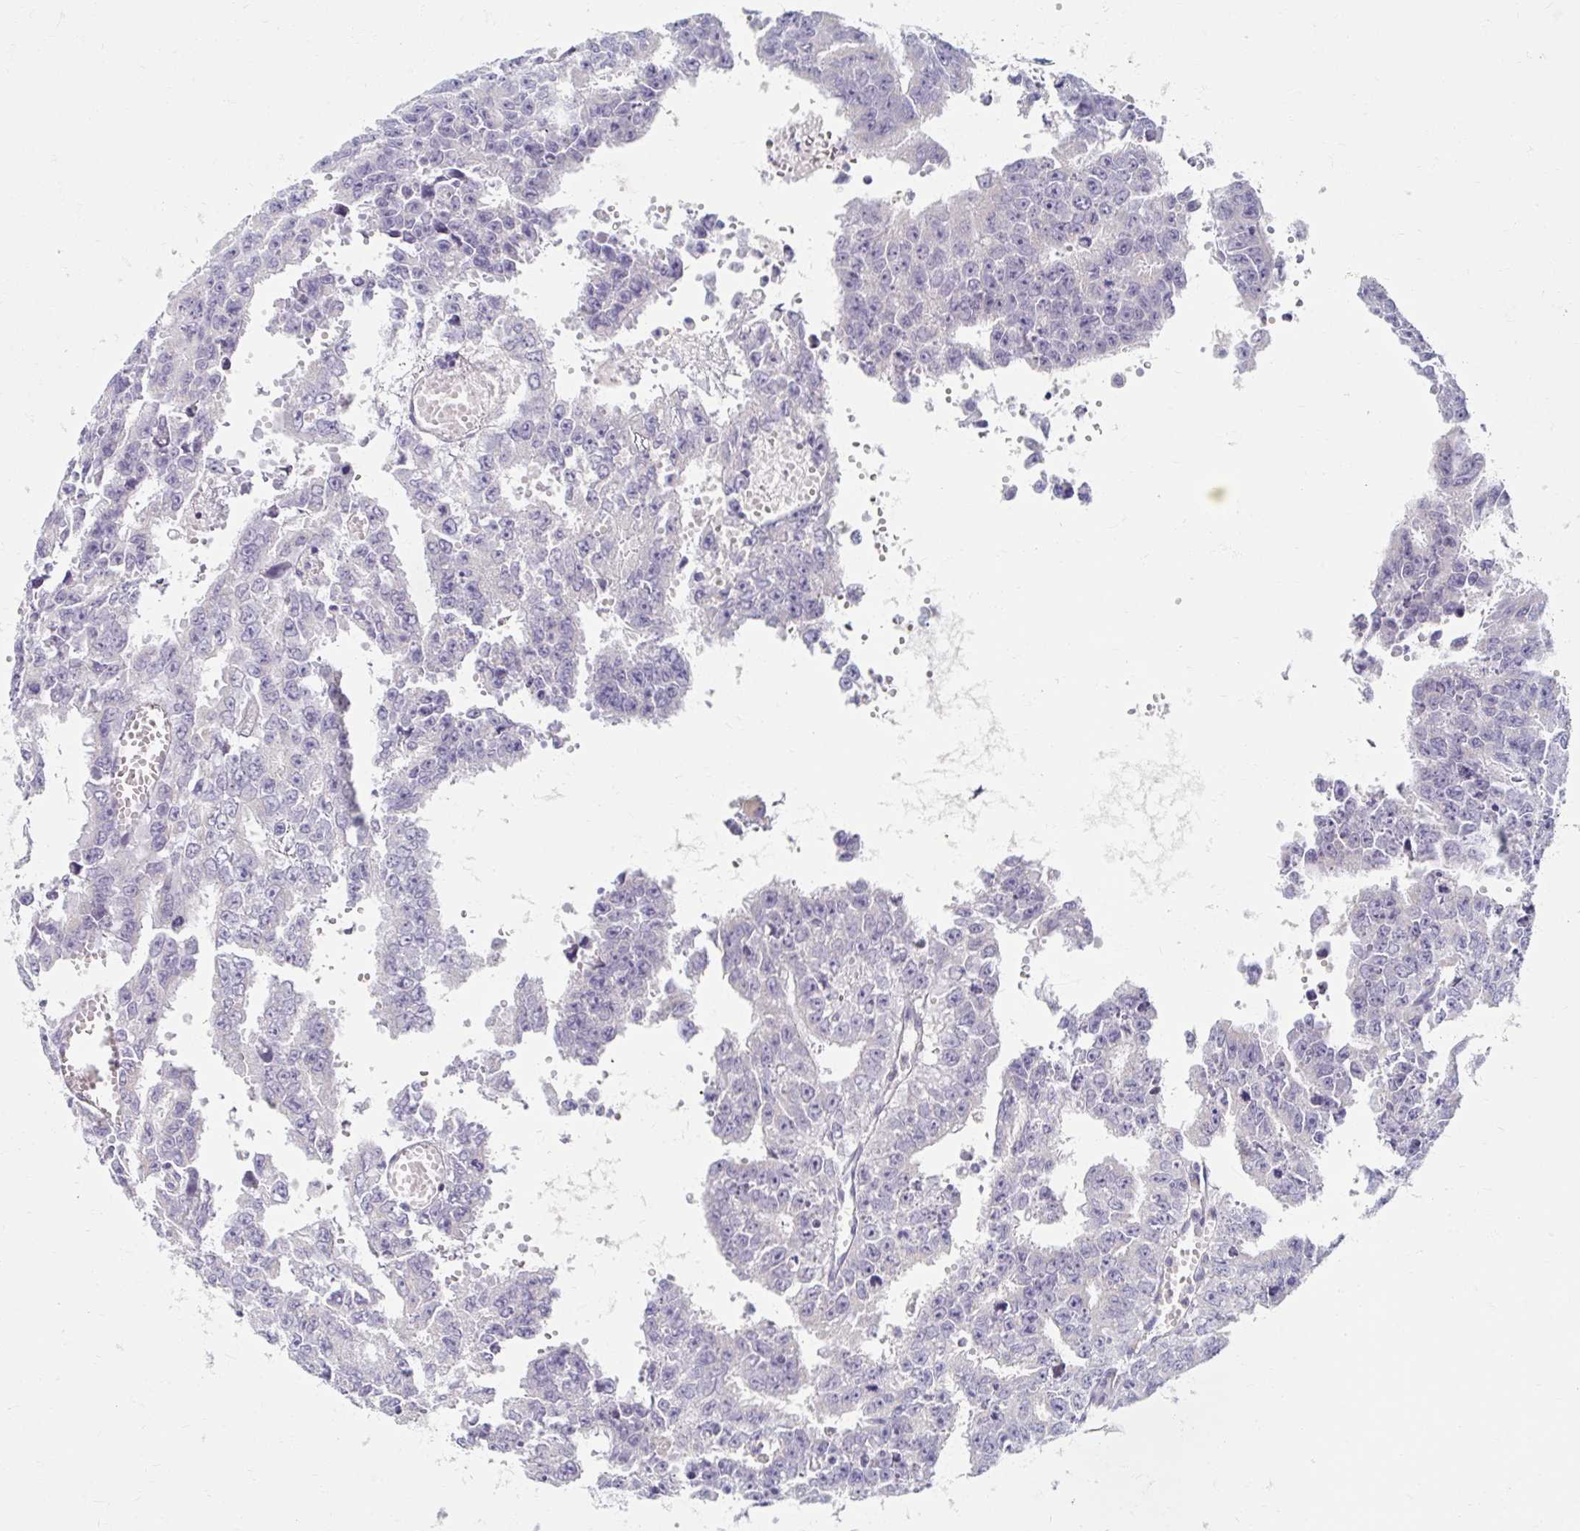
{"staining": {"intensity": "negative", "quantity": "none", "location": "none"}, "tissue": "testis cancer", "cell_type": "Tumor cells", "image_type": "cancer", "snomed": [{"axis": "morphology", "description": "Carcinoma, Embryonal, NOS"}, {"axis": "morphology", "description": "Teratoma, malignant, NOS"}, {"axis": "topography", "description": "Testis"}], "caption": "Teratoma (malignant) (testis) stained for a protein using immunohistochemistry (IHC) demonstrates no positivity tumor cells.", "gene": "MYLK2", "patient": {"sex": "male", "age": 24}}